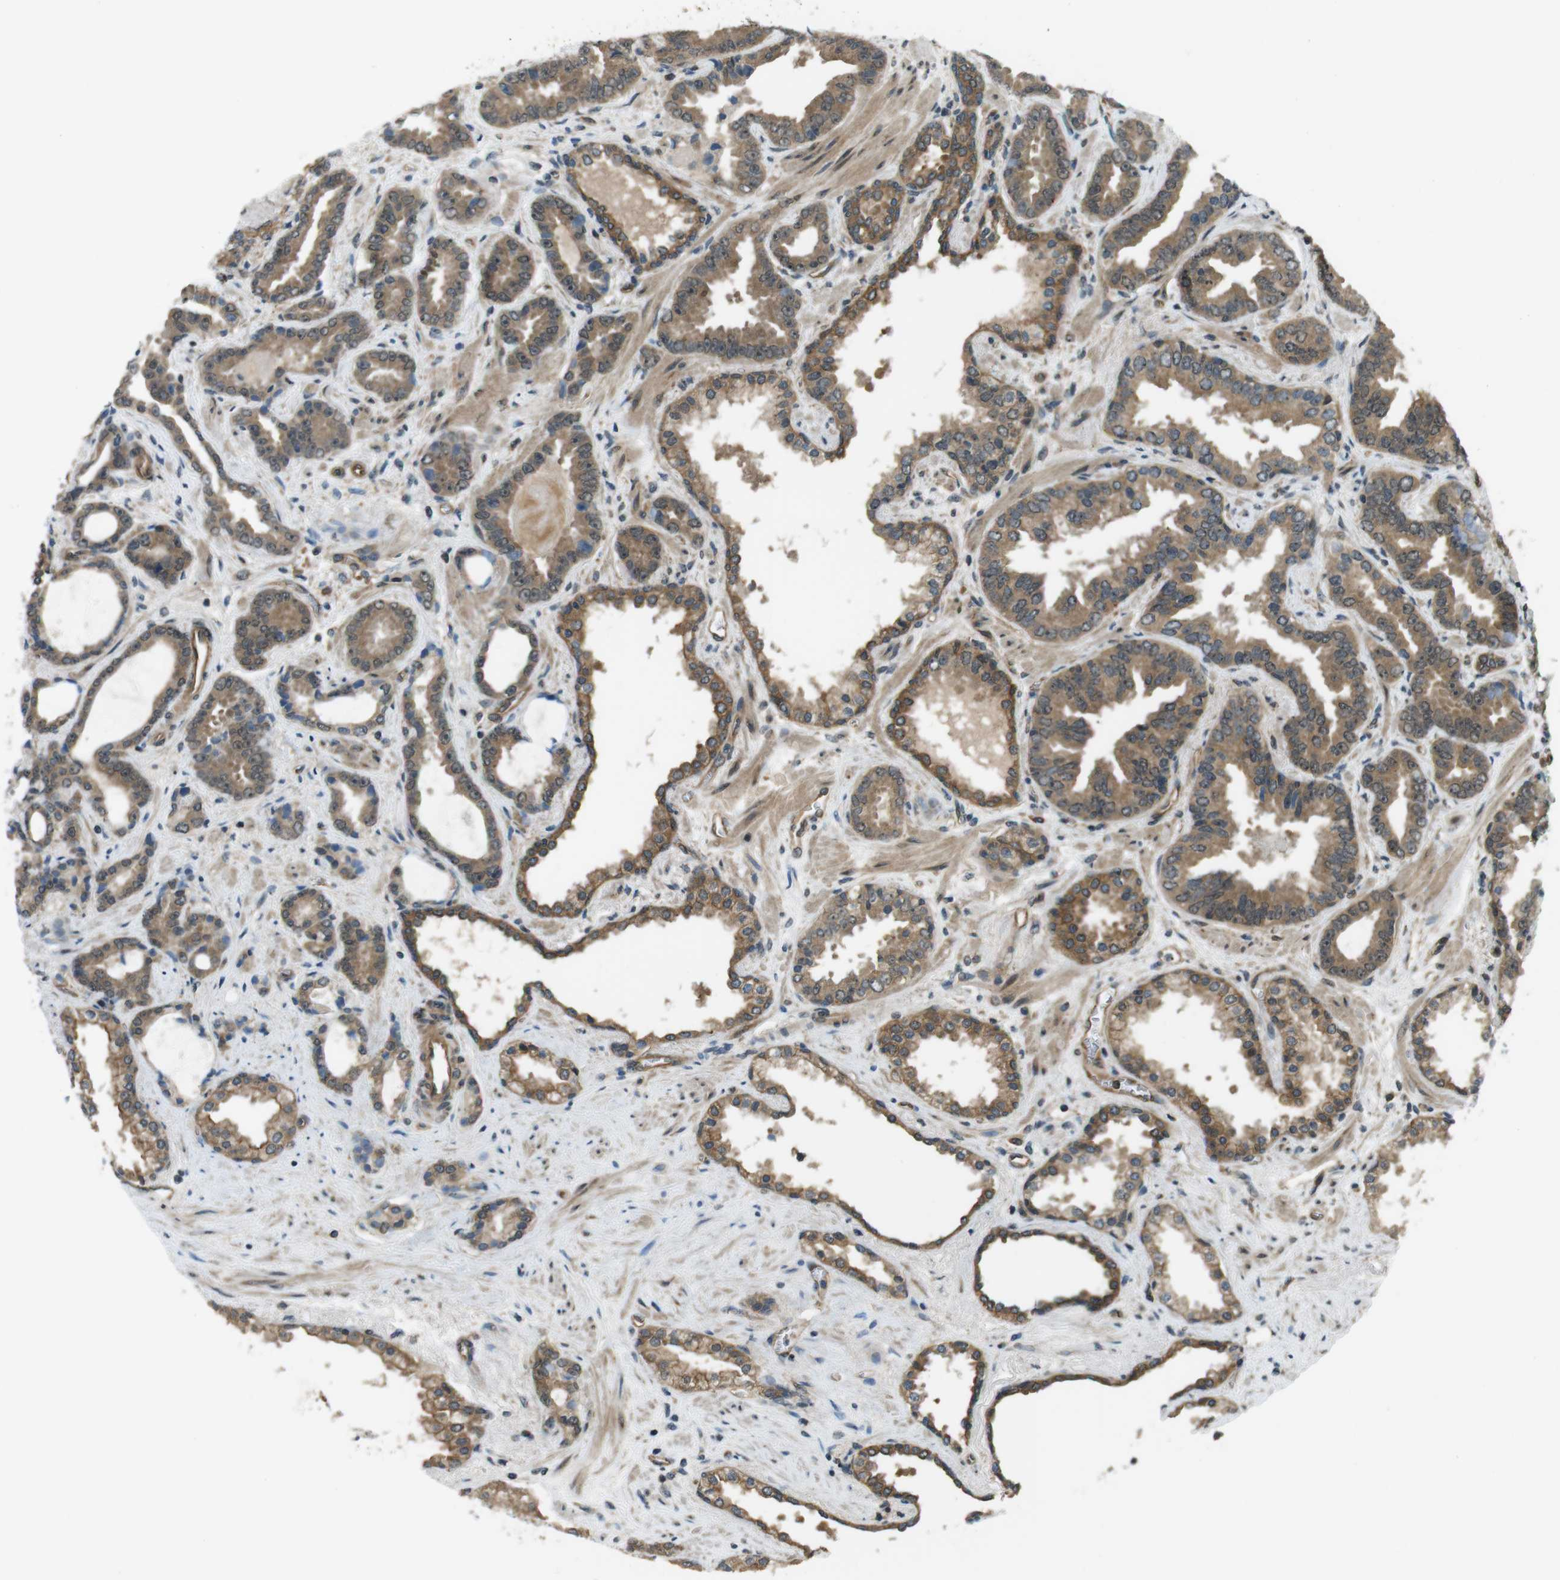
{"staining": {"intensity": "moderate", "quantity": ">75%", "location": "cytoplasmic/membranous"}, "tissue": "prostate cancer", "cell_type": "Tumor cells", "image_type": "cancer", "snomed": [{"axis": "morphology", "description": "Adenocarcinoma, Low grade"}, {"axis": "topography", "description": "Prostate"}], "caption": "Moderate cytoplasmic/membranous positivity for a protein is identified in about >75% of tumor cells of prostate cancer (adenocarcinoma (low-grade)) using immunohistochemistry (IHC).", "gene": "TIAM2", "patient": {"sex": "male", "age": 60}}